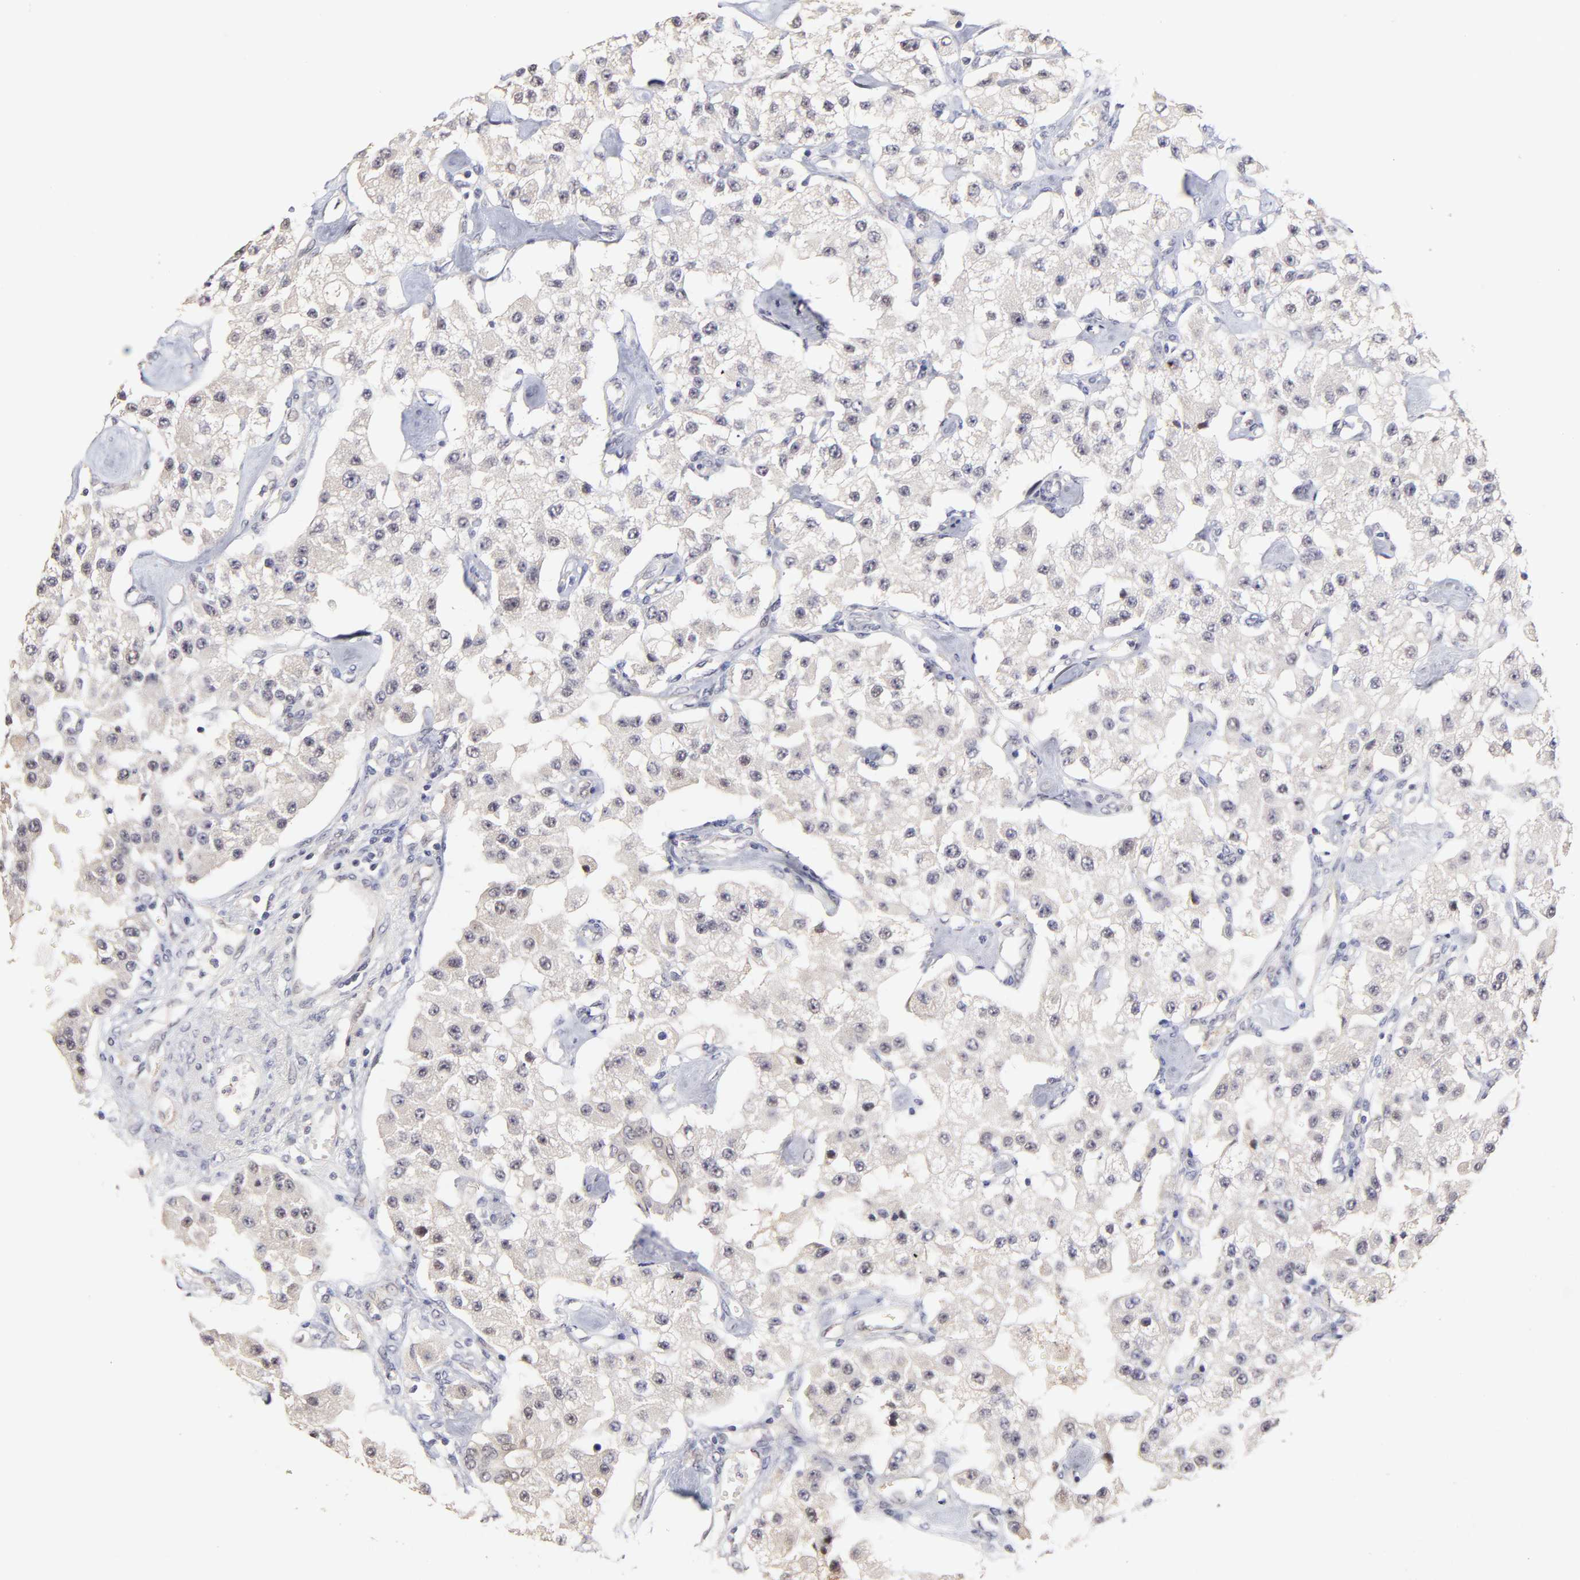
{"staining": {"intensity": "weak", "quantity": "<25%", "location": "cytoplasmic/membranous"}, "tissue": "carcinoid", "cell_type": "Tumor cells", "image_type": "cancer", "snomed": [{"axis": "morphology", "description": "Carcinoid, malignant, NOS"}, {"axis": "topography", "description": "Pancreas"}], "caption": "Immunohistochemistry of human malignant carcinoid reveals no positivity in tumor cells.", "gene": "ZNF10", "patient": {"sex": "male", "age": 41}}